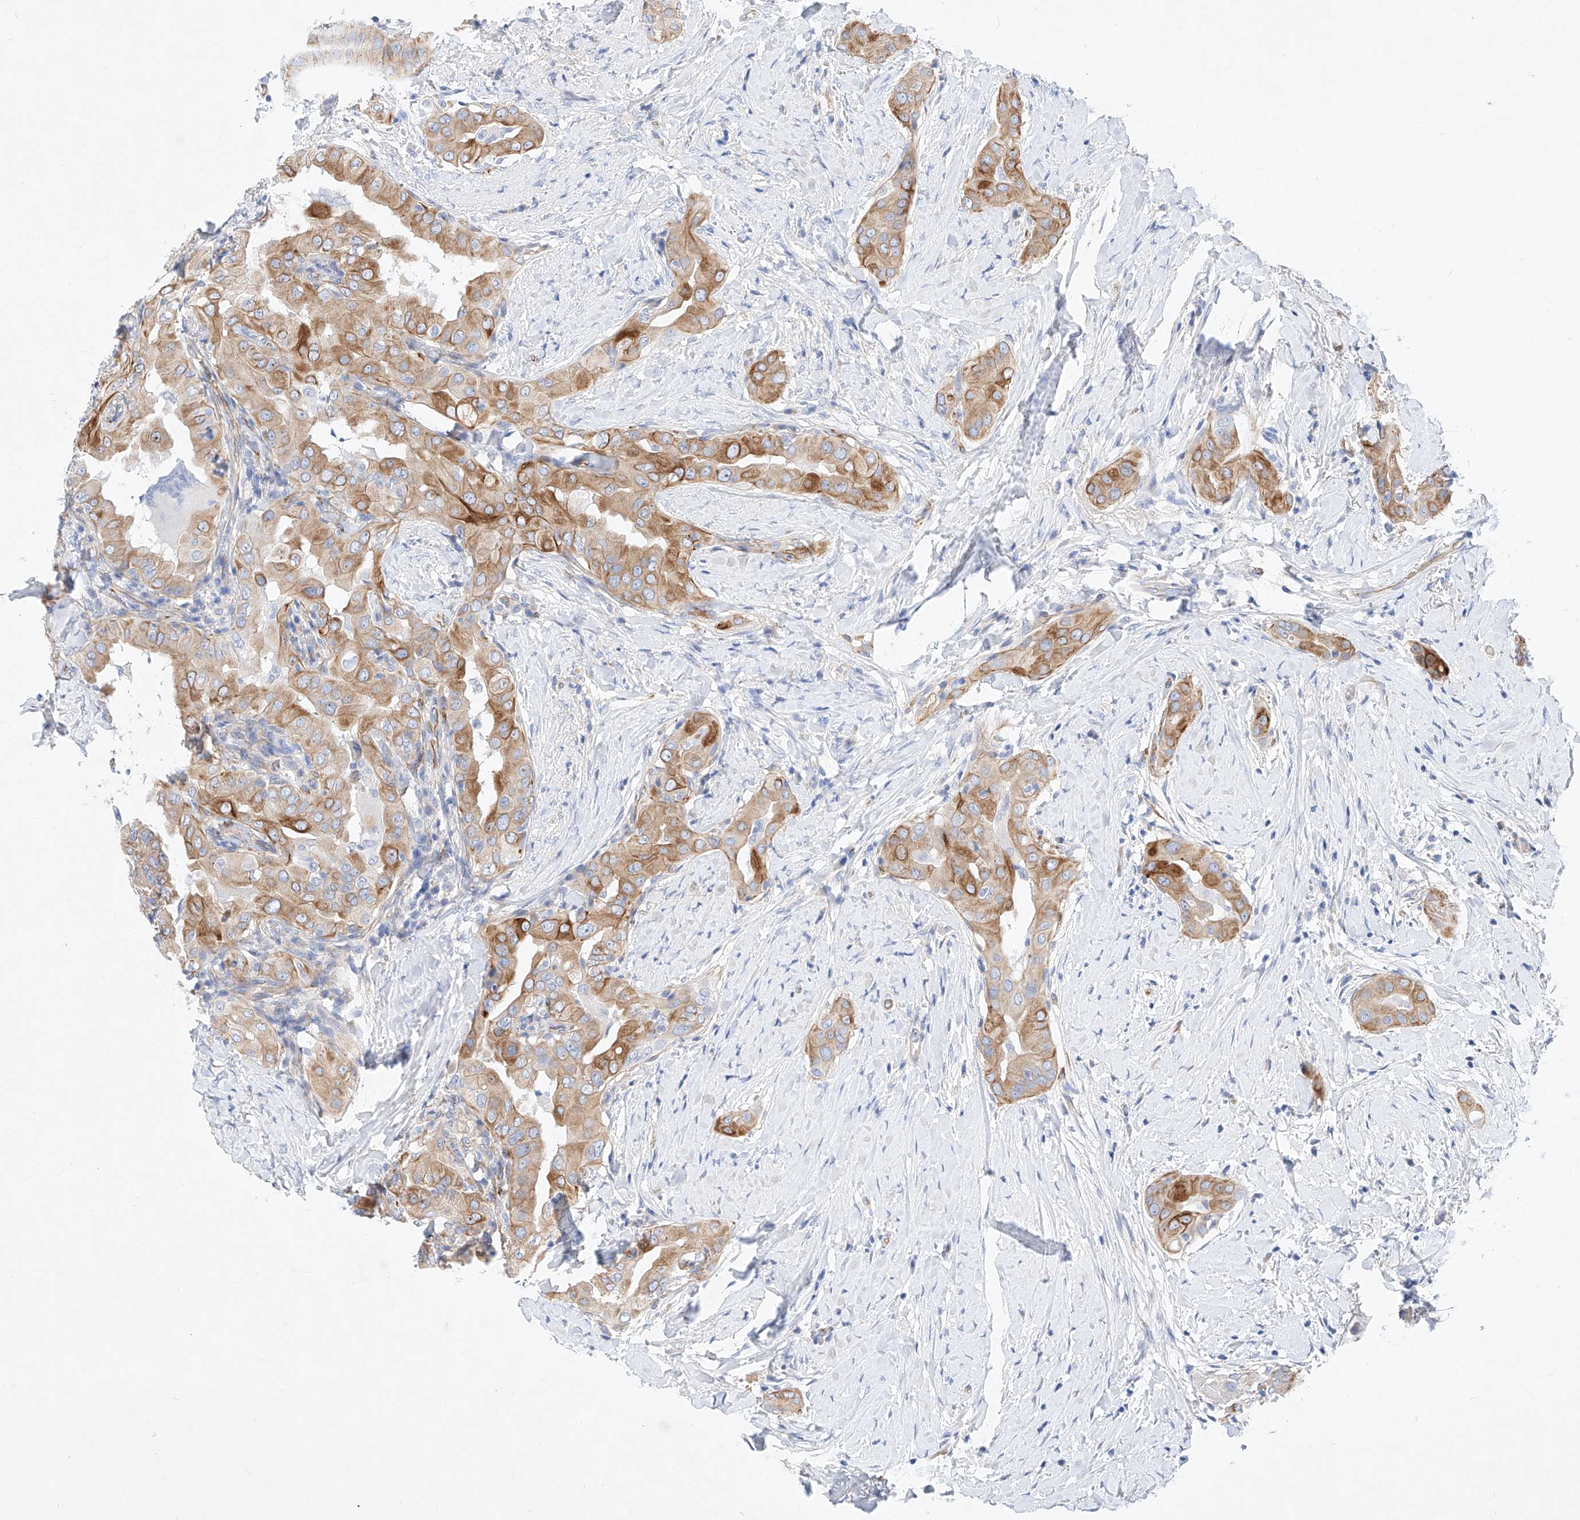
{"staining": {"intensity": "moderate", "quantity": ">75%", "location": "cytoplasmic/membranous"}, "tissue": "thyroid cancer", "cell_type": "Tumor cells", "image_type": "cancer", "snomed": [{"axis": "morphology", "description": "Papillary adenocarcinoma, NOS"}, {"axis": "topography", "description": "Thyroid gland"}], "caption": "Moderate cytoplasmic/membranous expression is seen in about >75% of tumor cells in thyroid cancer (papillary adenocarcinoma). The staining is performed using DAB (3,3'-diaminobenzidine) brown chromogen to label protein expression. The nuclei are counter-stained blue using hematoxylin.", "gene": "SBSPON", "patient": {"sex": "male", "age": 33}}